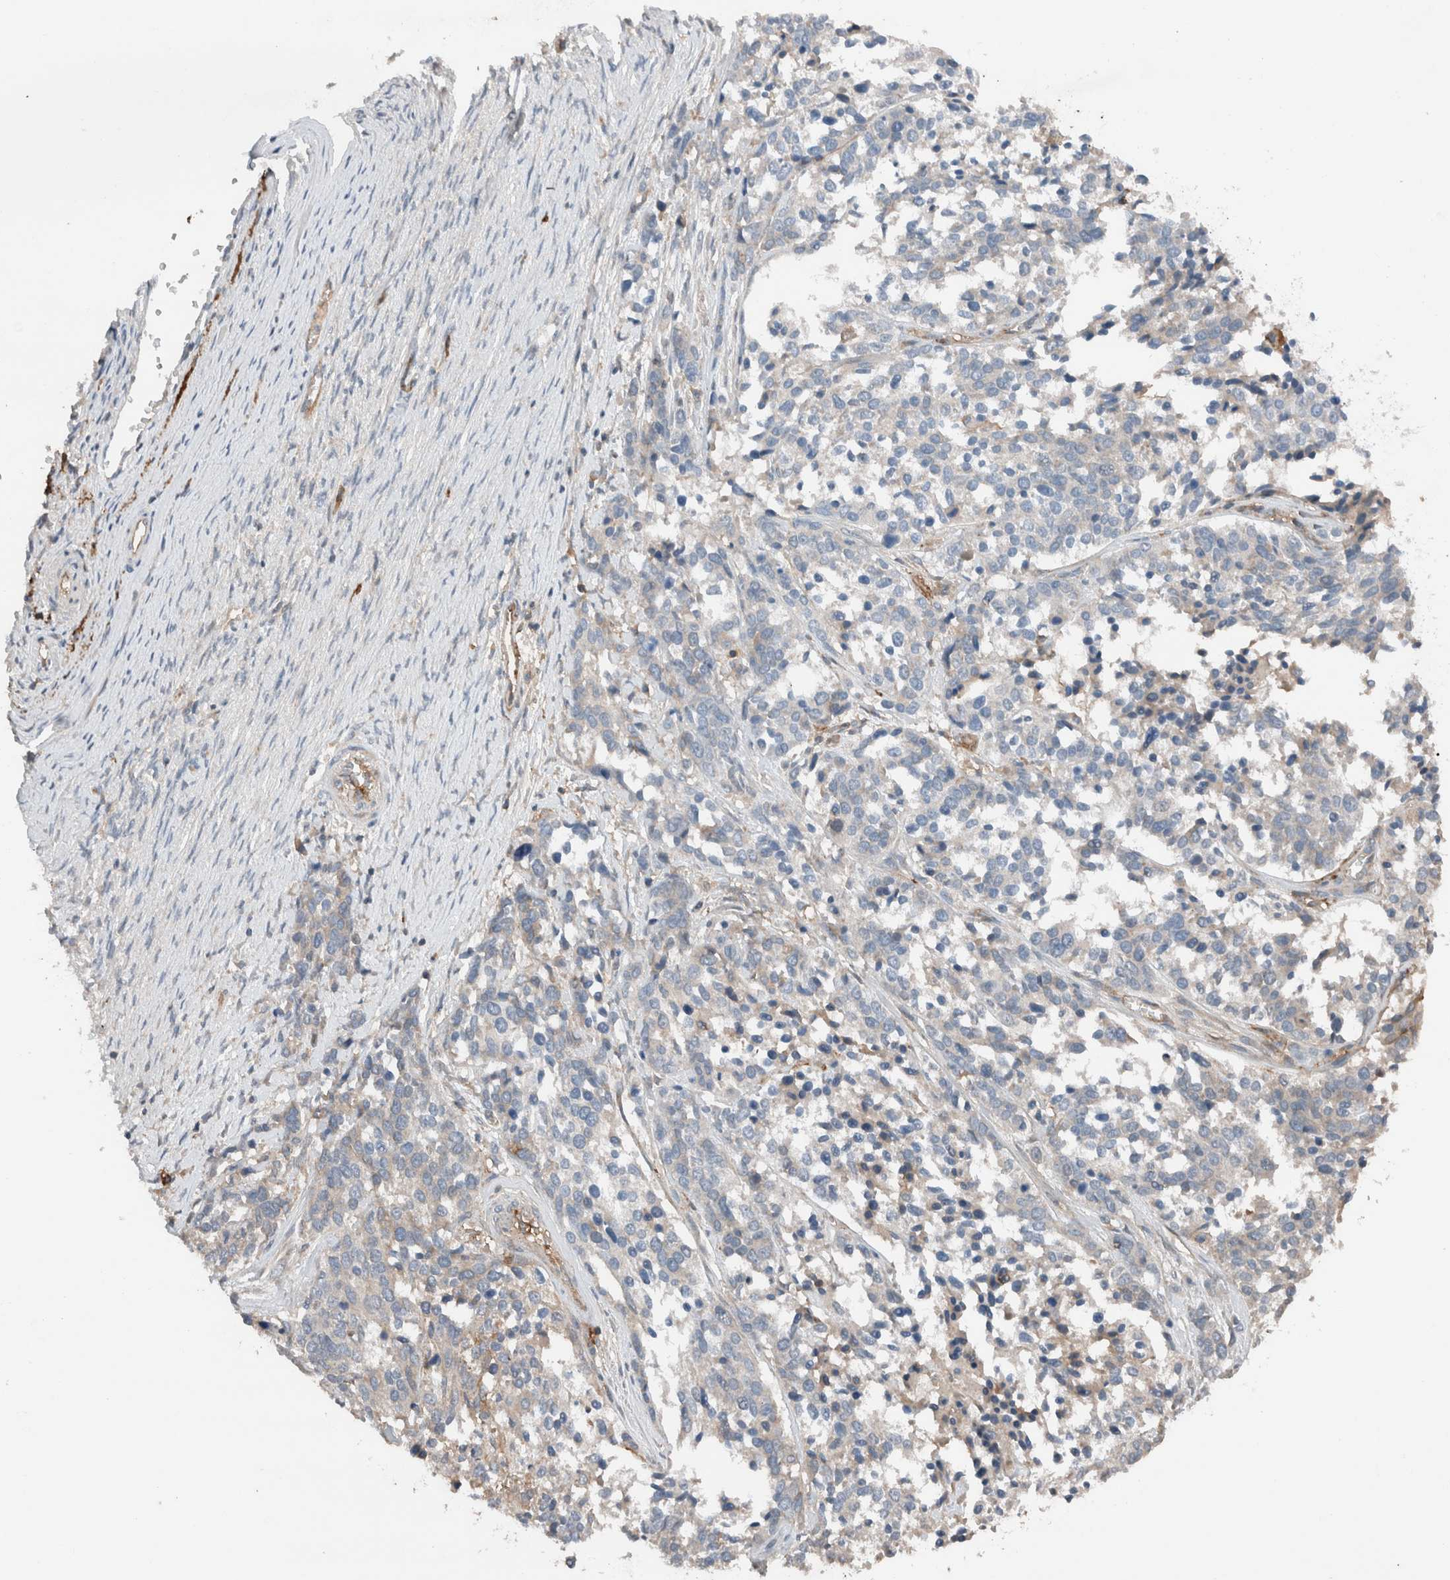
{"staining": {"intensity": "negative", "quantity": "none", "location": "none"}, "tissue": "ovarian cancer", "cell_type": "Tumor cells", "image_type": "cancer", "snomed": [{"axis": "morphology", "description": "Cystadenocarcinoma, serous, NOS"}, {"axis": "topography", "description": "Ovary"}], "caption": "DAB (3,3'-diaminobenzidine) immunohistochemical staining of ovarian cancer (serous cystadenocarcinoma) shows no significant positivity in tumor cells. The staining was performed using DAB to visualize the protein expression in brown, while the nuclei were stained in blue with hematoxylin (Magnification: 20x).", "gene": "UGCG", "patient": {"sex": "female", "age": 44}}